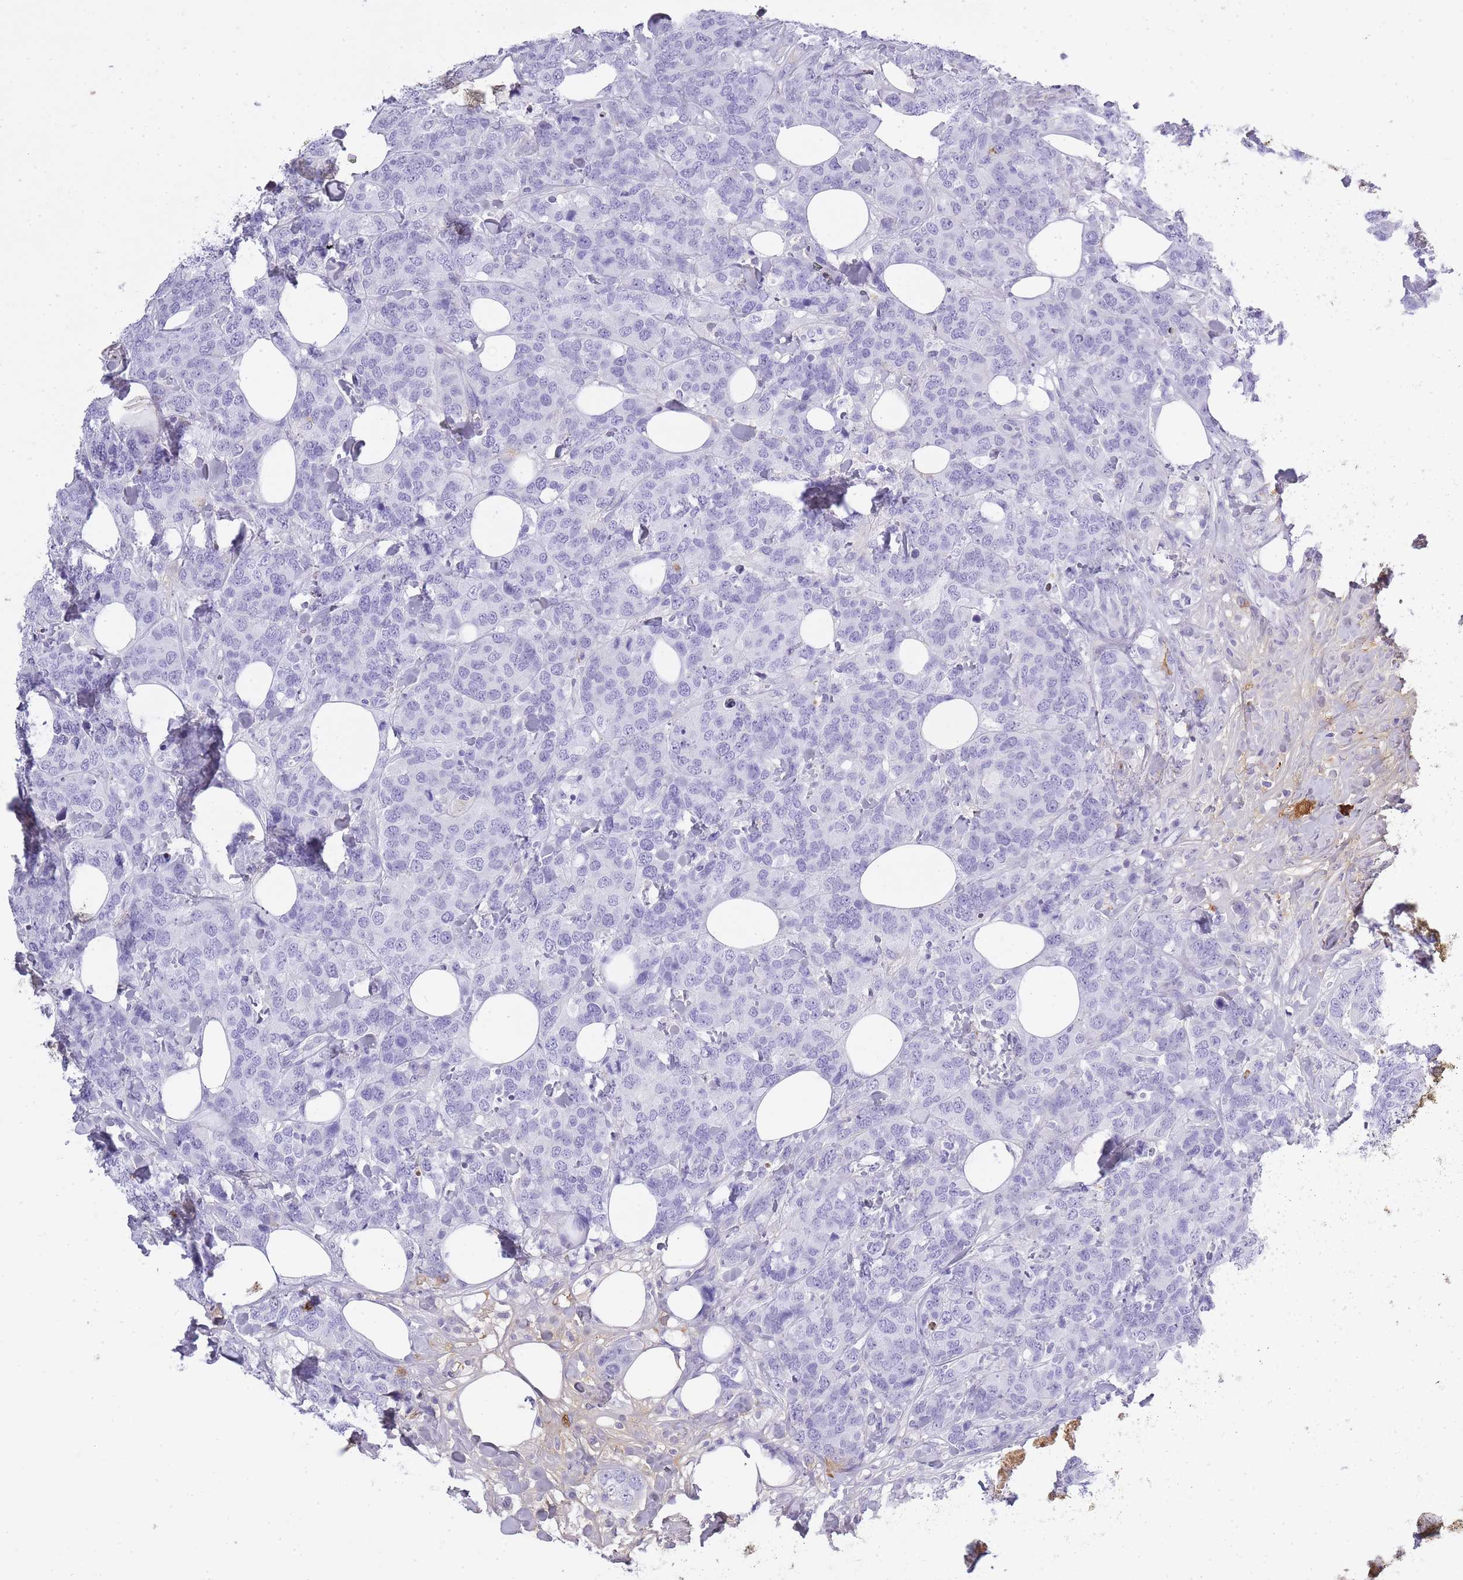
{"staining": {"intensity": "negative", "quantity": "none", "location": "none"}, "tissue": "breast cancer", "cell_type": "Tumor cells", "image_type": "cancer", "snomed": [{"axis": "morphology", "description": "Lobular carcinoma"}, {"axis": "topography", "description": "Breast"}], "caption": "DAB (3,3'-diaminobenzidine) immunohistochemical staining of human breast cancer exhibits no significant expression in tumor cells.", "gene": "IGKV1D-42", "patient": {"sex": "female", "age": 59}}